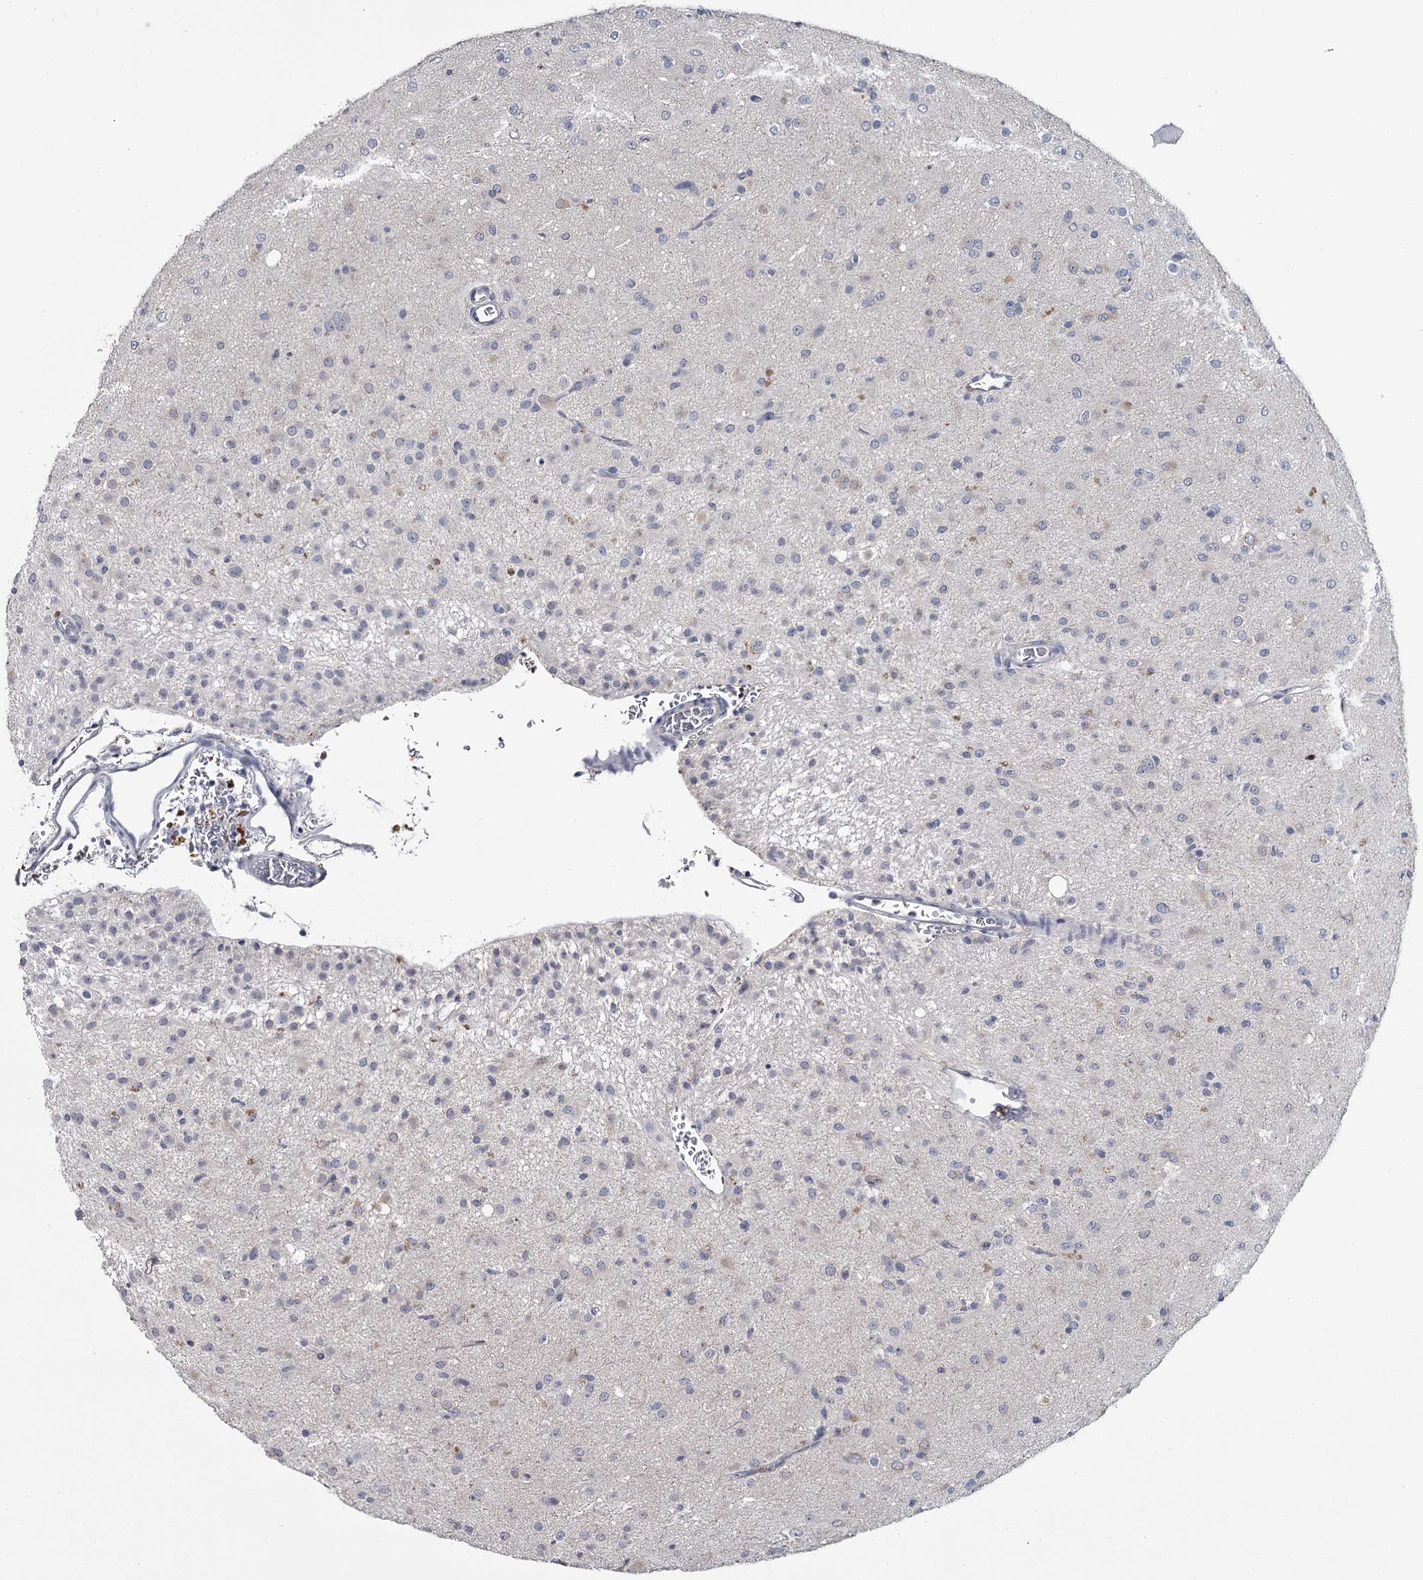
{"staining": {"intensity": "negative", "quantity": "none", "location": "none"}, "tissue": "glioma", "cell_type": "Tumor cells", "image_type": "cancer", "snomed": [{"axis": "morphology", "description": "Glioma, malignant, Low grade"}, {"axis": "topography", "description": "Brain"}], "caption": "DAB immunohistochemical staining of human glioma demonstrates no significant positivity in tumor cells.", "gene": "DAO", "patient": {"sex": "male", "age": 65}}